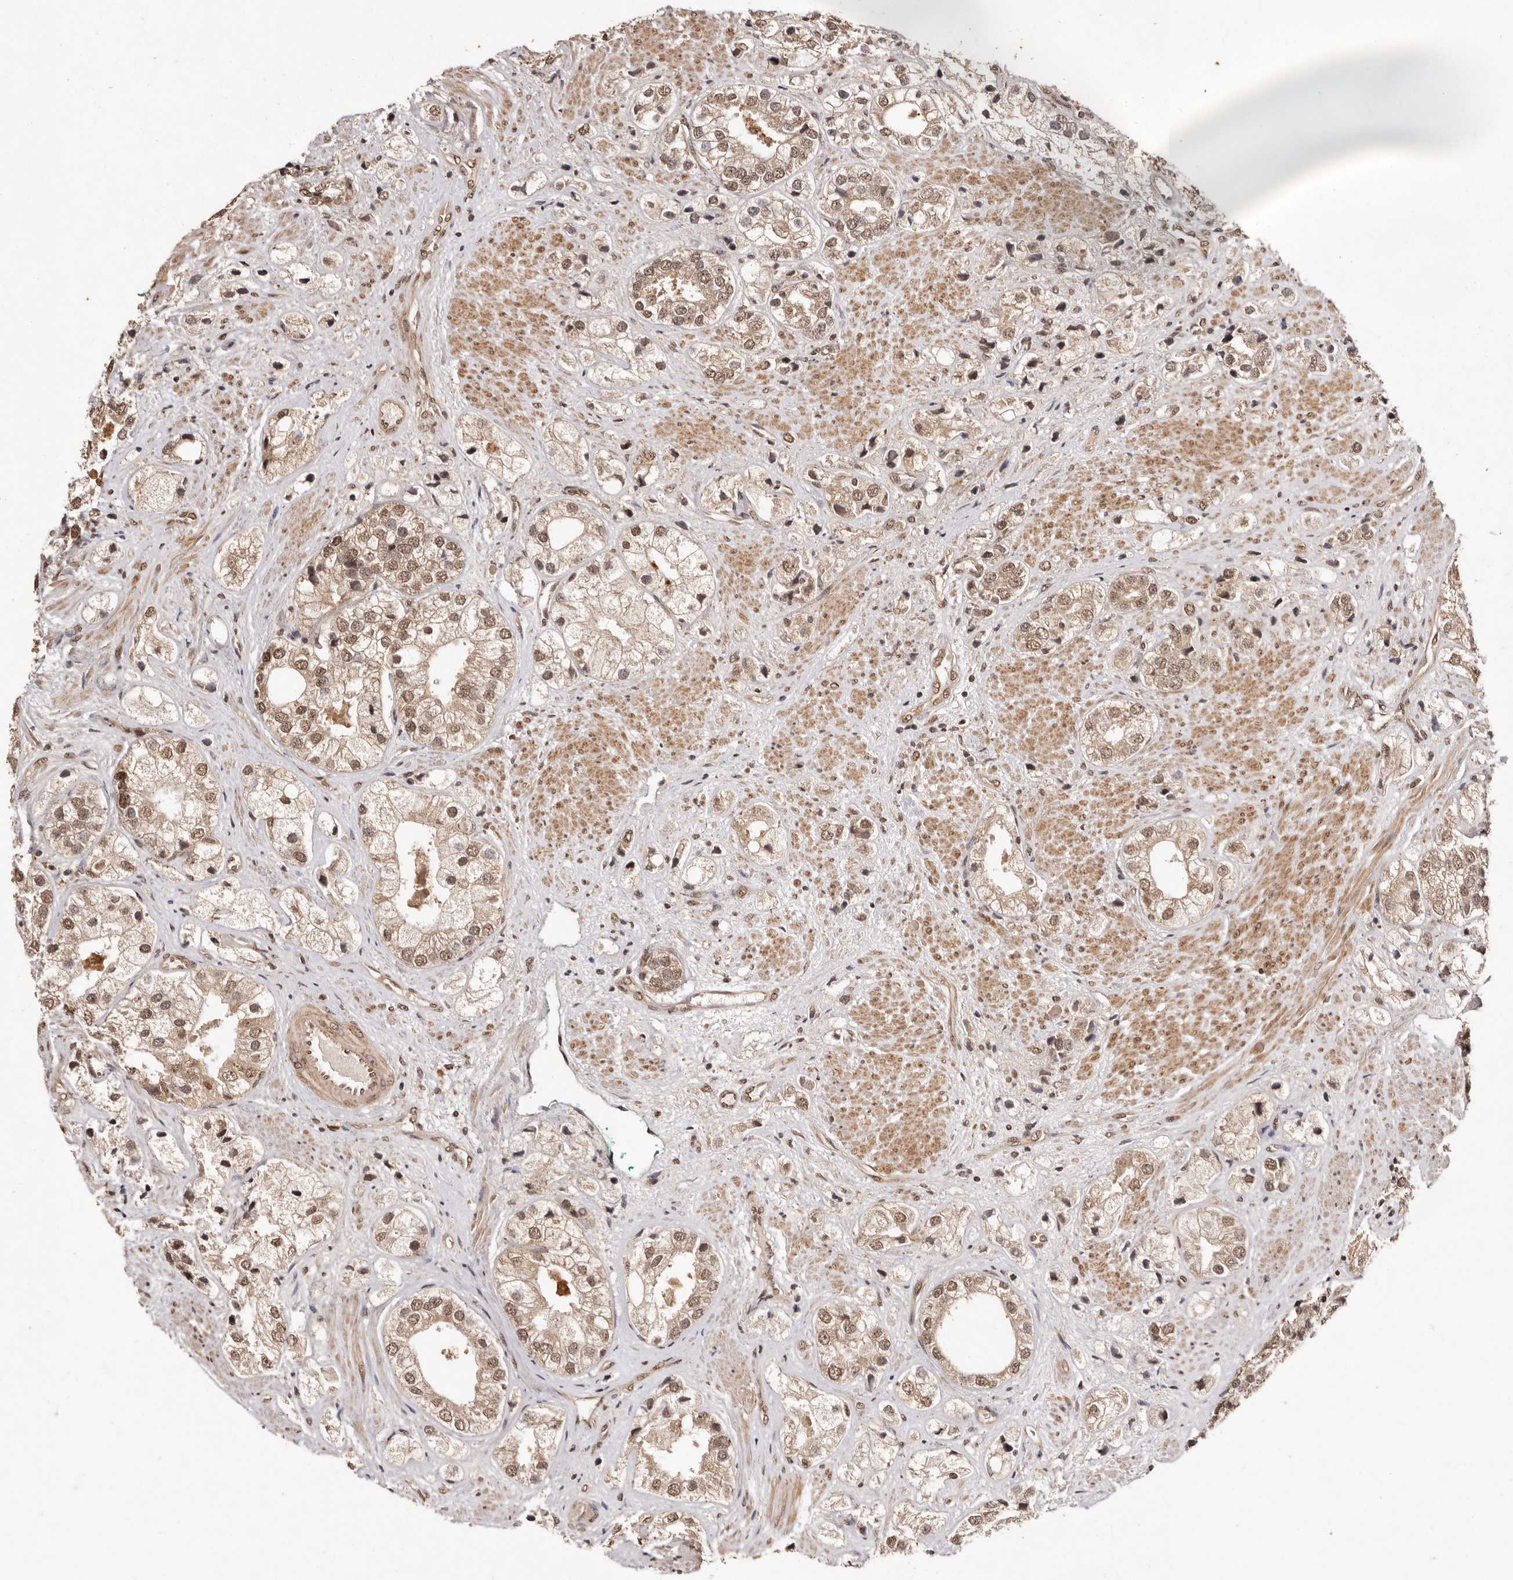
{"staining": {"intensity": "moderate", "quantity": ">75%", "location": "cytoplasmic/membranous,nuclear"}, "tissue": "prostate cancer", "cell_type": "Tumor cells", "image_type": "cancer", "snomed": [{"axis": "morphology", "description": "Adenocarcinoma, High grade"}, {"axis": "topography", "description": "Prostate"}], "caption": "The immunohistochemical stain highlights moderate cytoplasmic/membranous and nuclear staining in tumor cells of prostate cancer tissue. Using DAB (brown) and hematoxylin (blue) stains, captured at high magnification using brightfield microscopy.", "gene": "NOTCH1", "patient": {"sex": "male", "age": 50}}